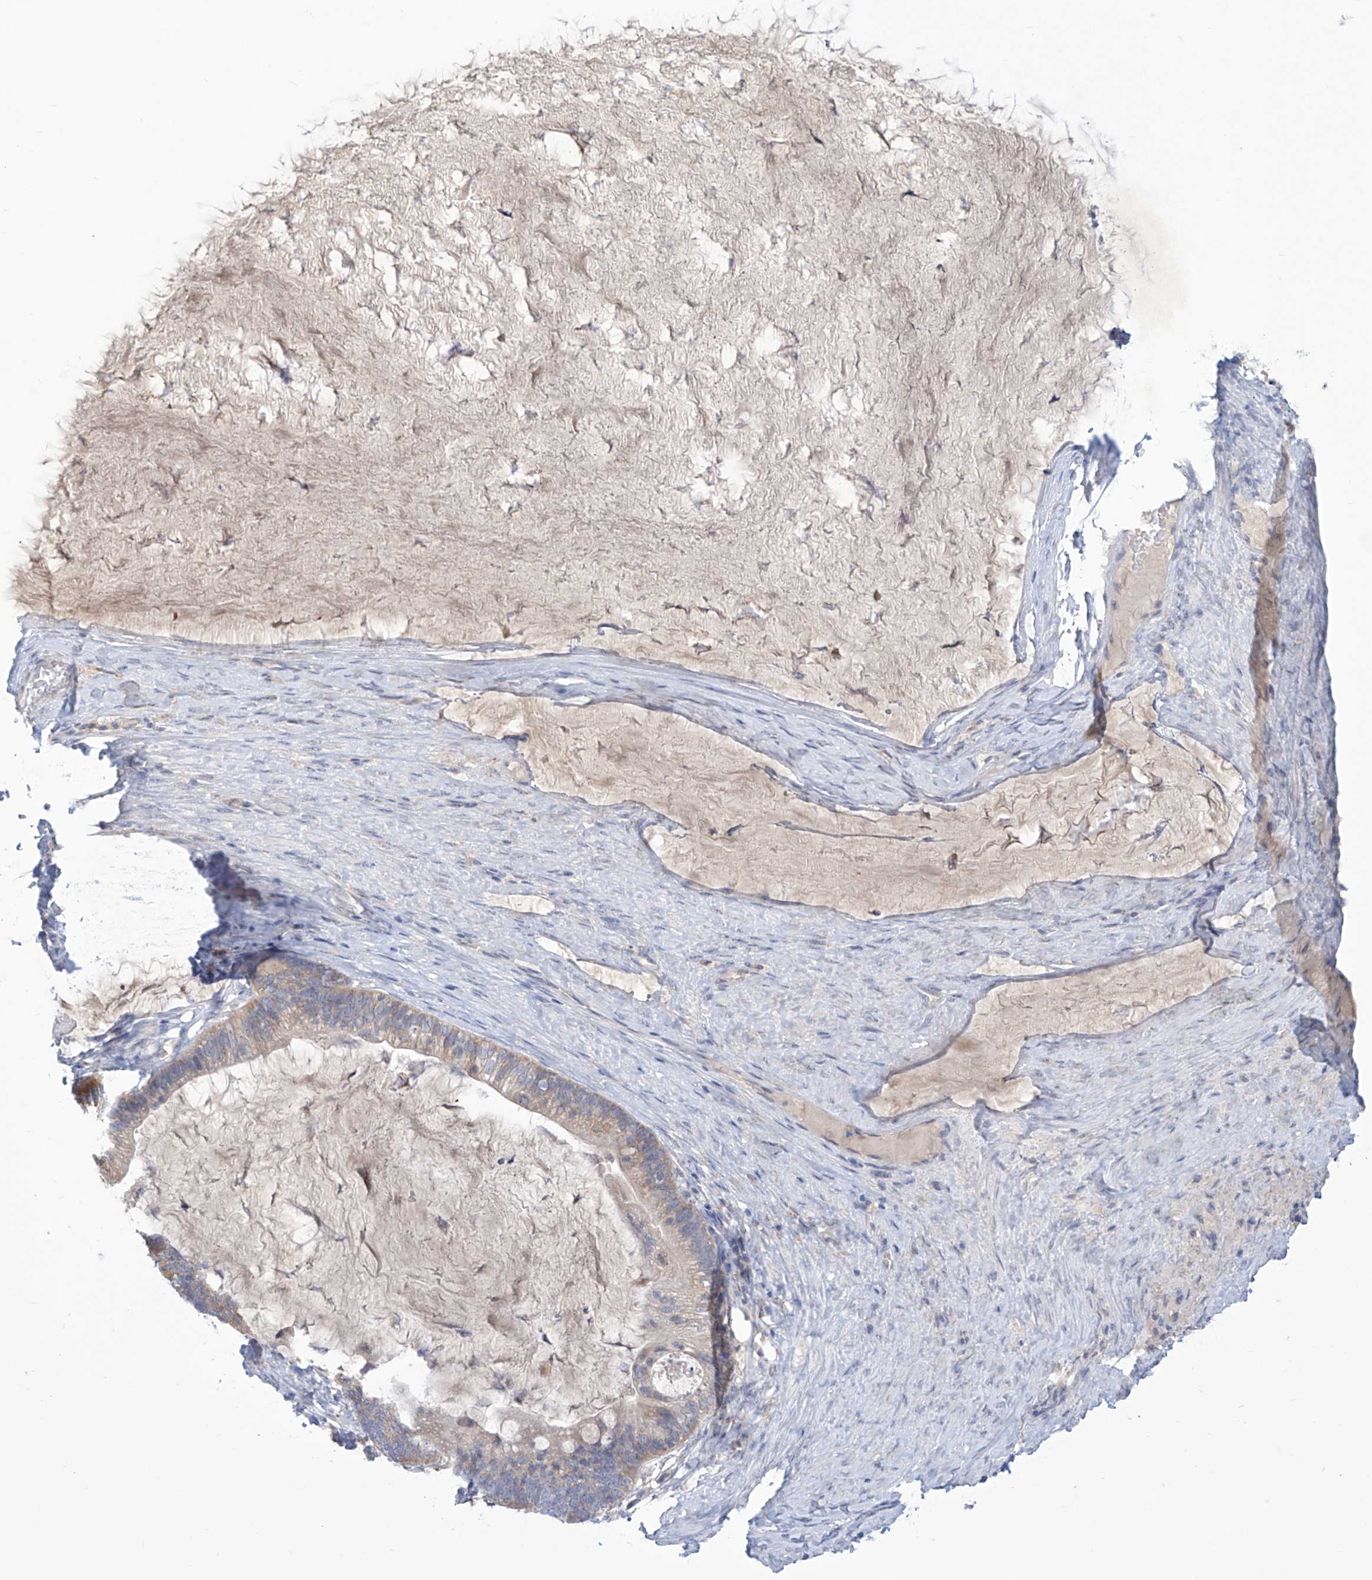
{"staining": {"intensity": "weak", "quantity": ">75%", "location": "cytoplasmic/membranous"}, "tissue": "ovarian cancer", "cell_type": "Tumor cells", "image_type": "cancer", "snomed": [{"axis": "morphology", "description": "Cystadenocarcinoma, mucinous, NOS"}, {"axis": "topography", "description": "Ovary"}], "caption": "Immunohistochemistry staining of ovarian cancer, which demonstrates low levels of weak cytoplasmic/membranous expression in approximately >75% of tumor cells indicating weak cytoplasmic/membranous protein expression. The staining was performed using DAB (3,3'-diaminobenzidine) (brown) for protein detection and nuclei were counterstained in hematoxylin (blue).", "gene": "IBA57", "patient": {"sex": "female", "age": 61}}